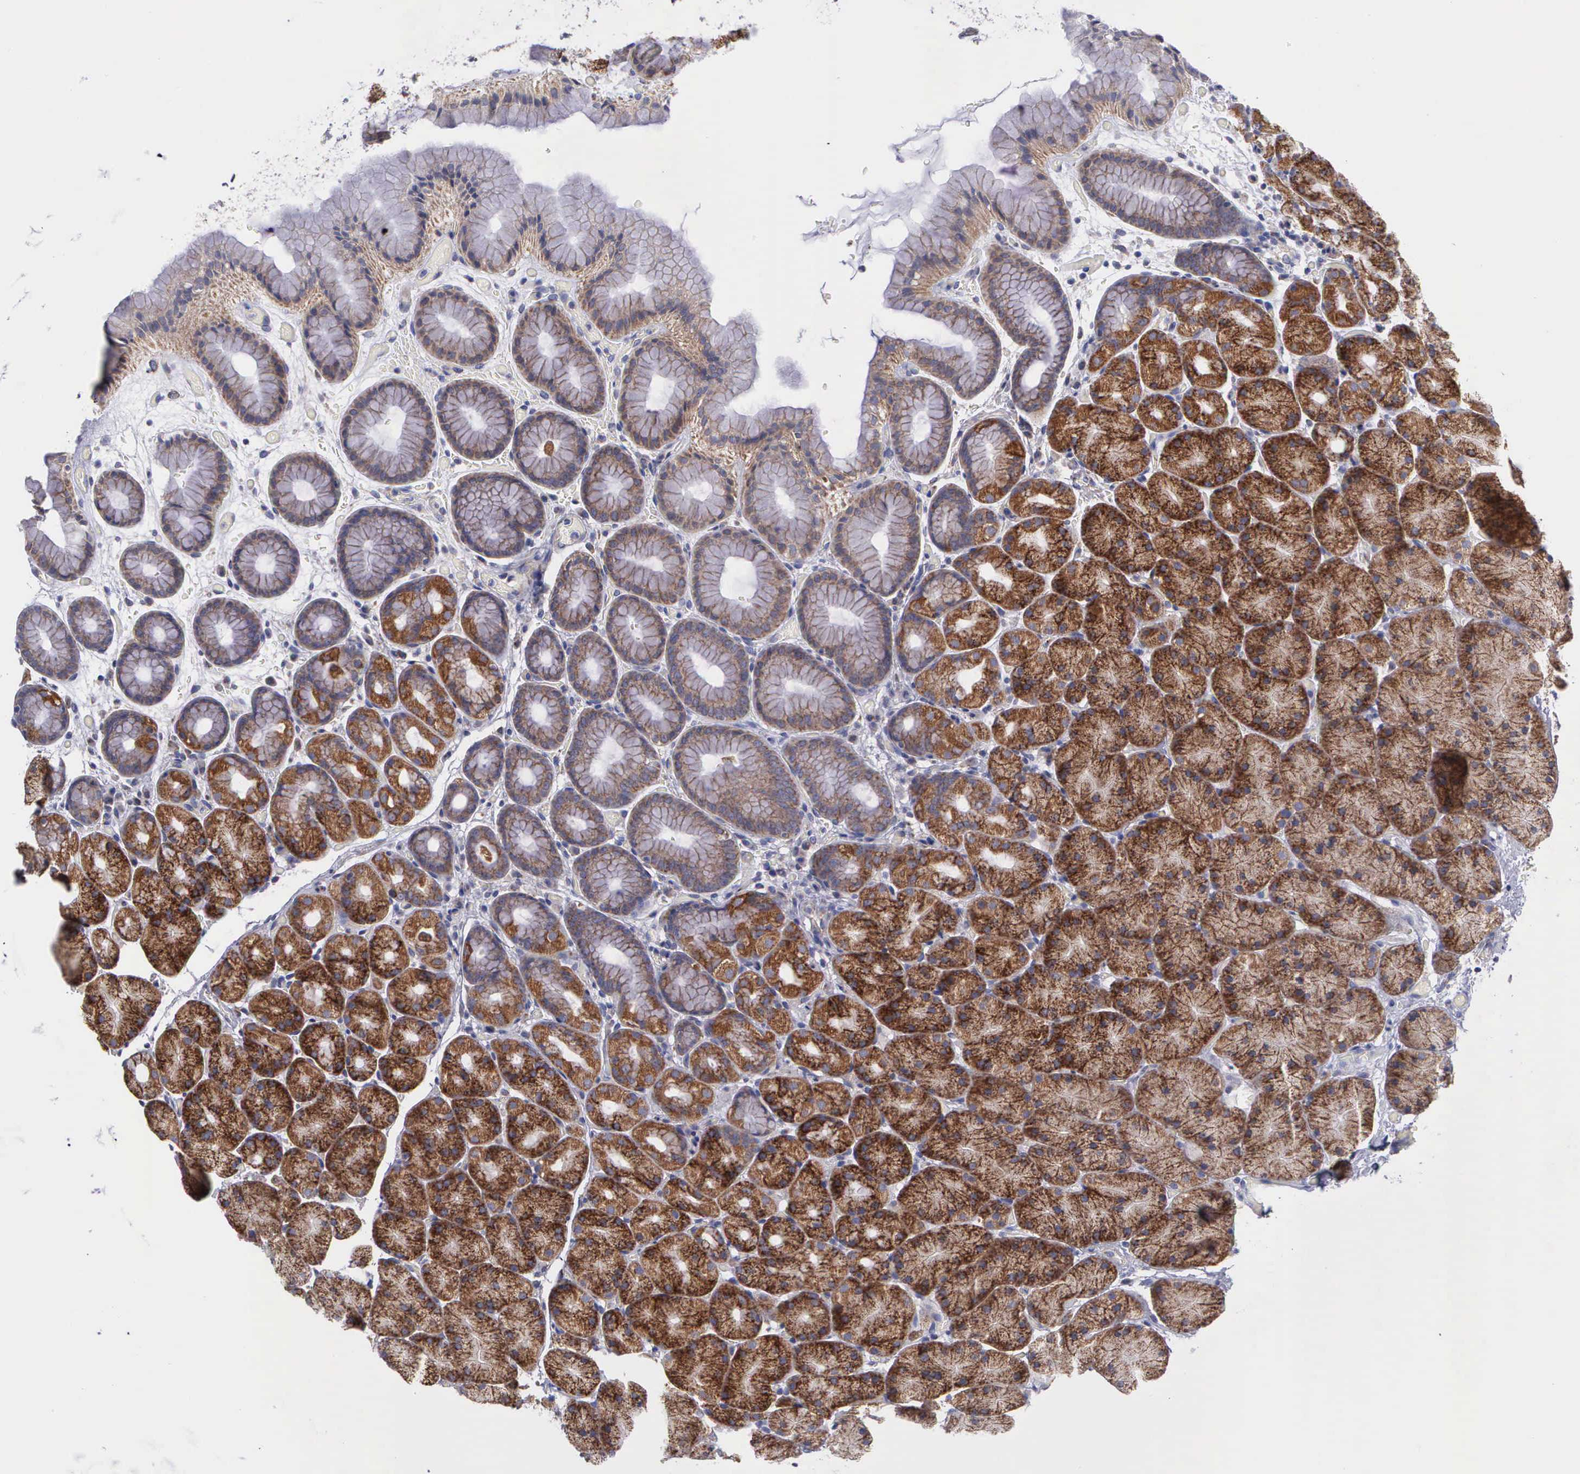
{"staining": {"intensity": "strong", "quantity": ">75%", "location": "cytoplasmic/membranous"}, "tissue": "stomach", "cell_type": "Glandular cells", "image_type": "normal", "snomed": [{"axis": "morphology", "description": "Normal tissue, NOS"}, {"axis": "topography", "description": "Stomach, upper"}], "caption": "Immunohistochemical staining of normal stomach reveals high levels of strong cytoplasmic/membranous positivity in about >75% of glandular cells. Immunohistochemistry (ihc) stains the protein of interest in brown and the nuclei are stained blue.", "gene": "SYNJ2BP", "patient": {"sex": "male", "age": 47}}